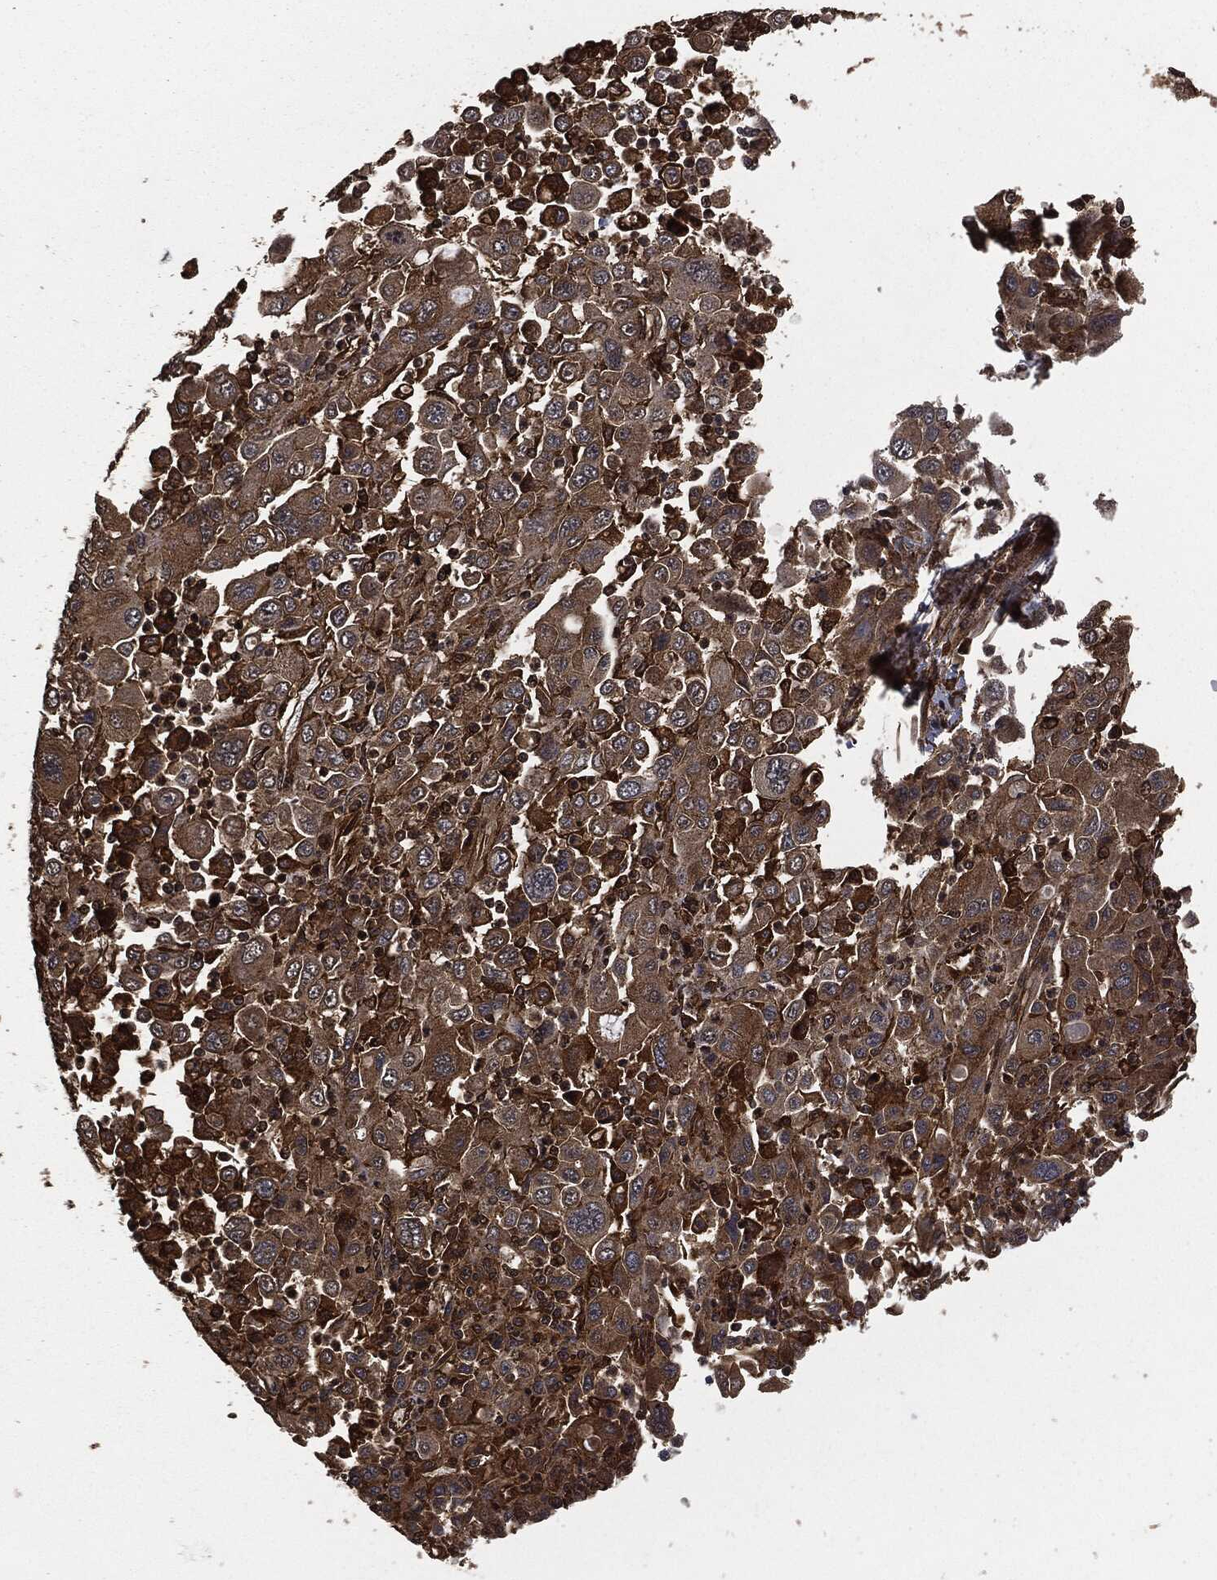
{"staining": {"intensity": "moderate", "quantity": ">75%", "location": "cytoplasmic/membranous"}, "tissue": "stomach cancer", "cell_type": "Tumor cells", "image_type": "cancer", "snomed": [{"axis": "morphology", "description": "Adenocarcinoma, NOS"}, {"axis": "topography", "description": "Stomach"}], "caption": "Immunohistochemical staining of human stomach cancer (adenocarcinoma) shows medium levels of moderate cytoplasmic/membranous protein expression in approximately >75% of tumor cells.", "gene": "HRAS", "patient": {"sex": "male", "age": 56}}